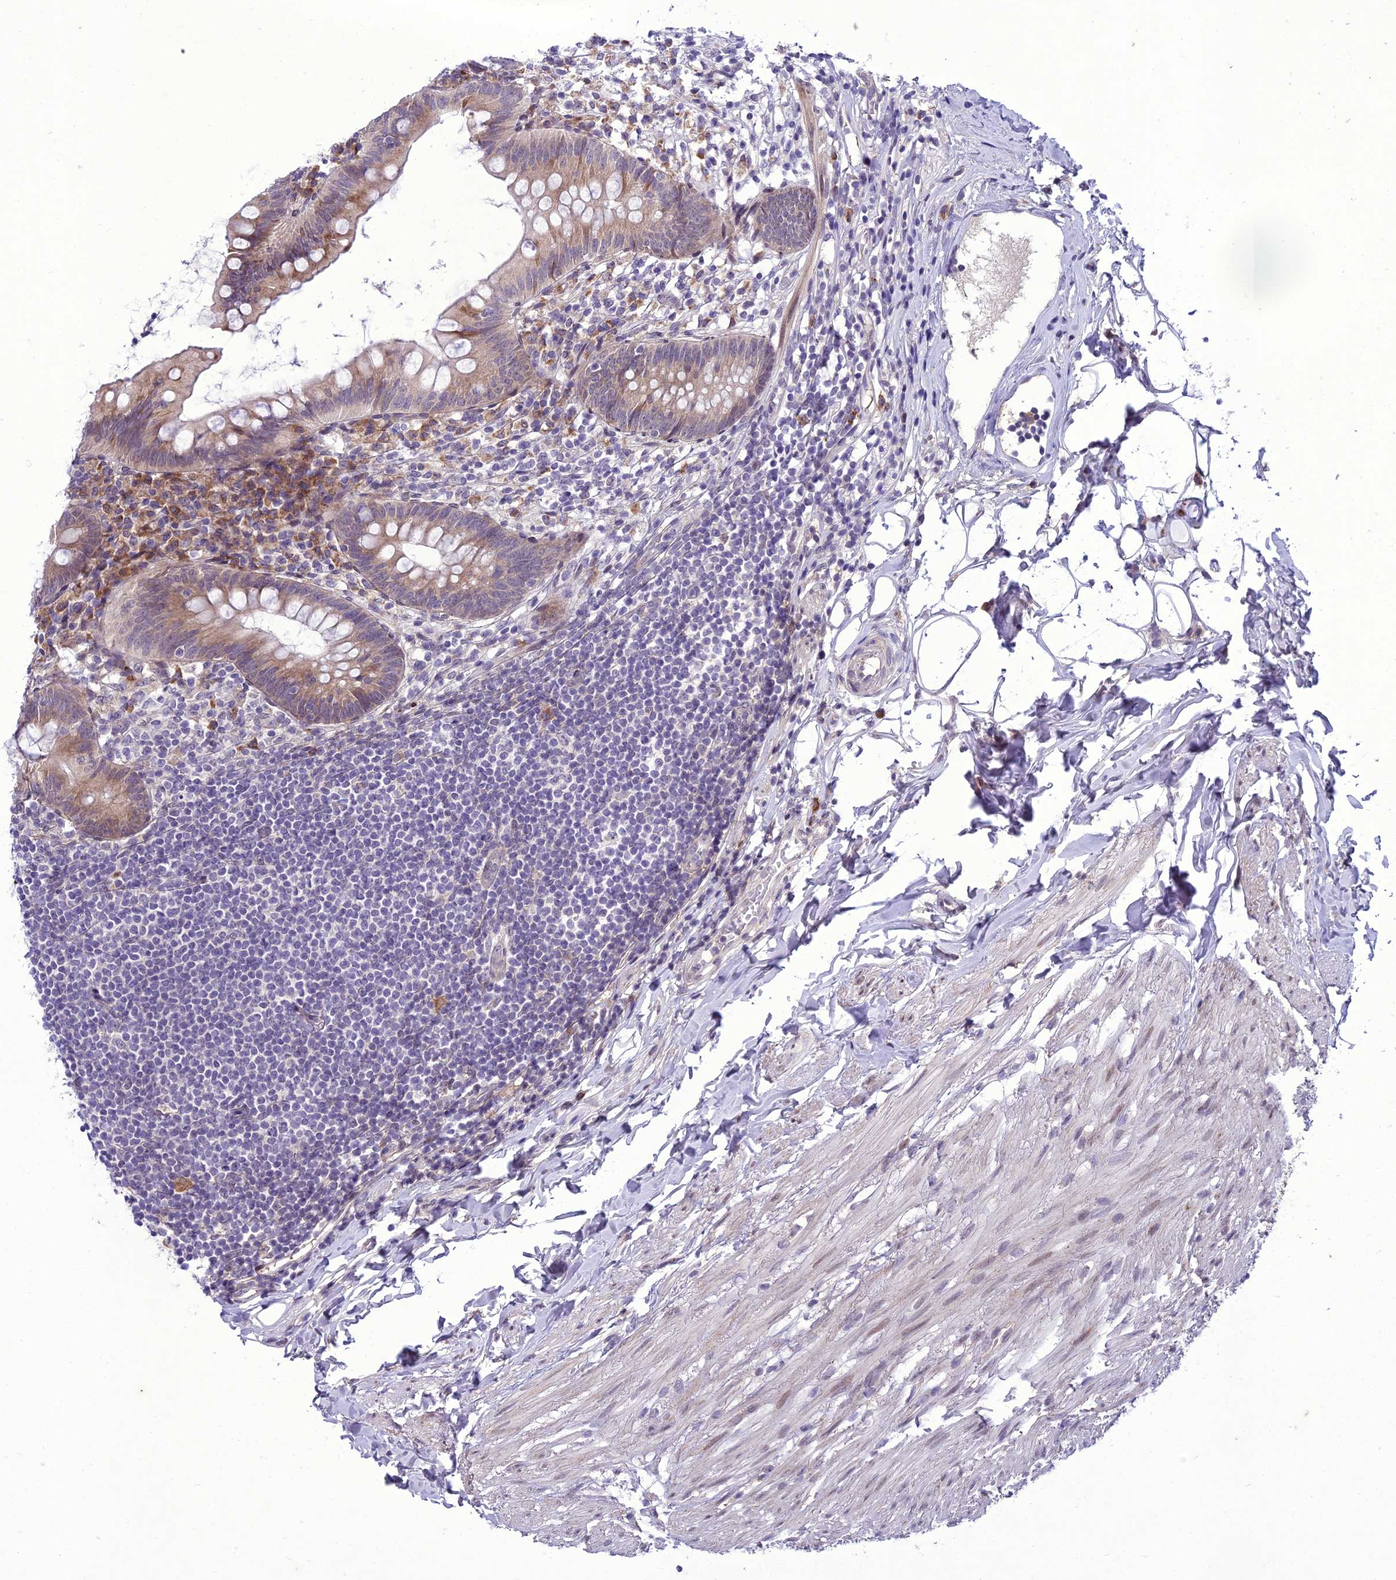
{"staining": {"intensity": "moderate", "quantity": "25%-75%", "location": "cytoplasmic/membranous"}, "tissue": "appendix", "cell_type": "Glandular cells", "image_type": "normal", "snomed": [{"axis": "morphology", "description": "Normal tissue, NOS"}, {"axis": "topography", "description": "Appendix"}], "caption": "This histopathology image reveals immunohistochemistry (IHC) staining of unremarkable human appendix, with medium moderate cytoplasmic/membranous expression in approximately 25%-75% of glandular cells.", "gene": "NEURL2", "patient": {"sex": "female", "age": 62}}